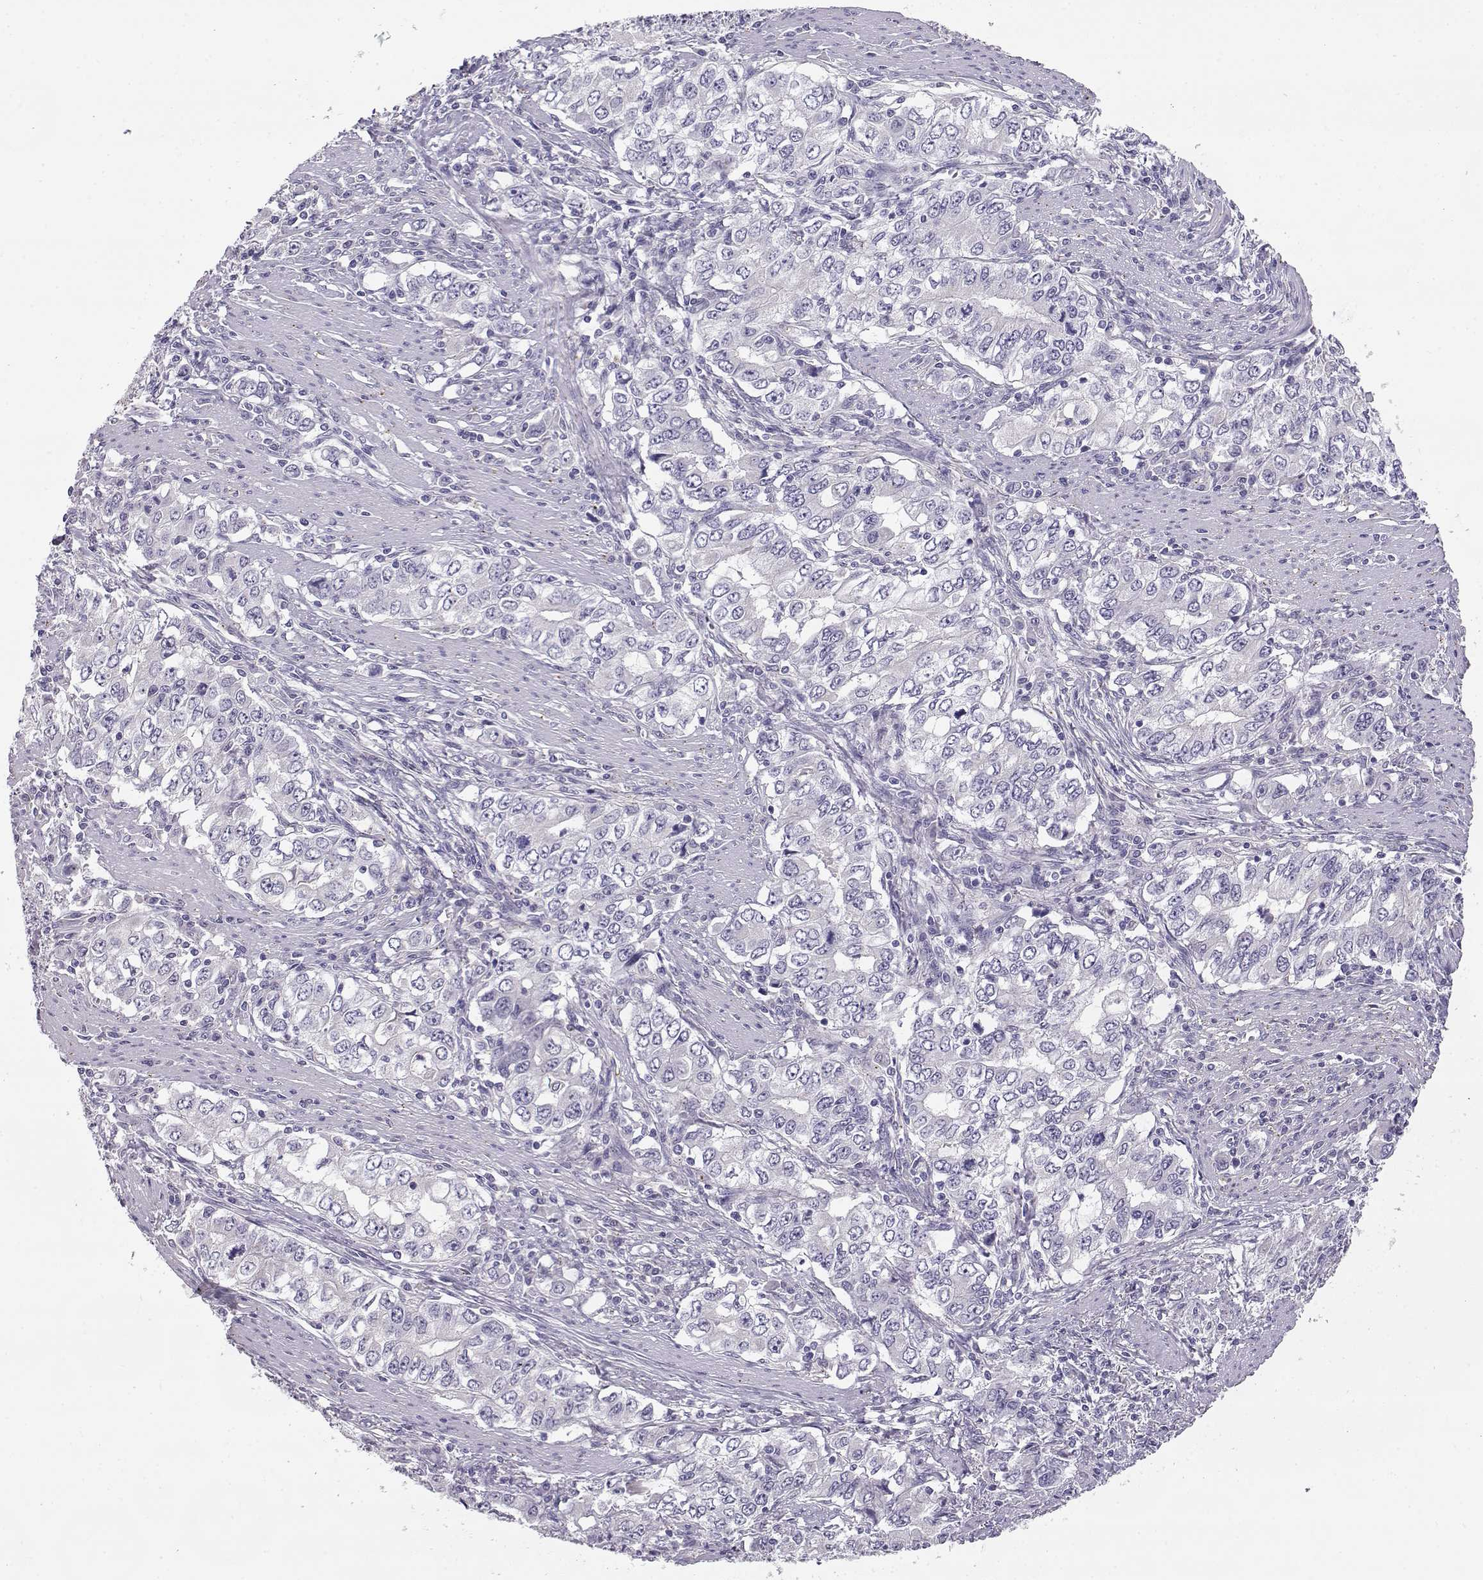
{"staining": {"intensity": "negative", "quantity": "none", "location": "none"}, "tissue": "stomach cancer", "cell_type": "Tumor cells", "image_type": "cancer", "snomed": [{"axis": "morphology", "description": "Adenocarcinoma, NOS"}, {"axis": "topography", "description": "Stomach, lower"}], "caption": "Stomach cancer (adenocarcinoma) was stained to show a protein in brown. There is no significant expression in tumor cells.", "gene": "ENDOU", "patient": {"sex": "female", "age": 72}}